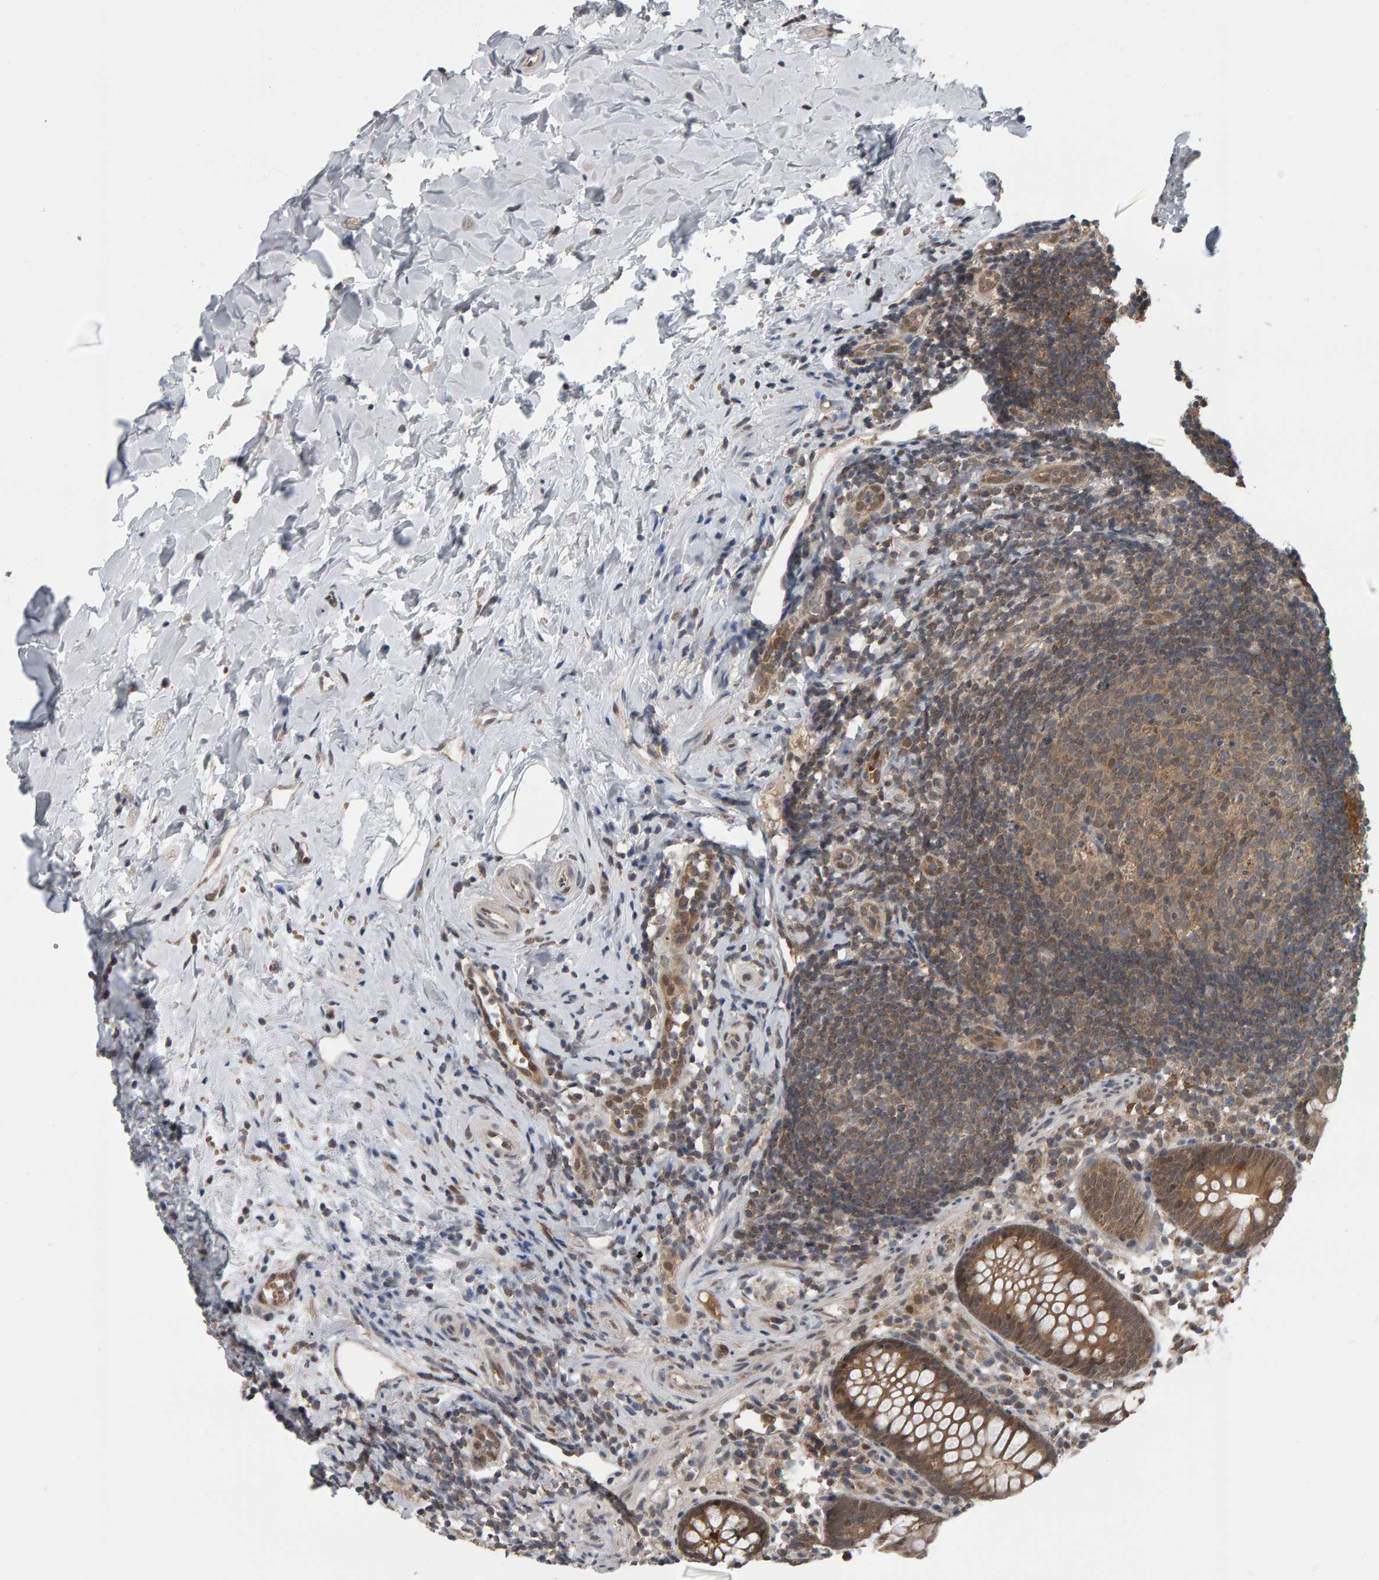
{"staining": {"intensity": "moderate", "quantity": "25%-75%", "location": "cytoplasmic/membranous,nuclear"}, "tissue": "appendix", "cell_type": "Glandular cells", "image_type": "normal", "snomed": [{"axis": "morphology", "description": "Normal tissue, NOS"}, {"axis": "topography", "description": "Appendix"}], "caption": "This is an image of IHC staining of unremarkable appendix, which shows moderate positivity in the cytoplasmic/membranous,nuclear of glandular cells.", "gene": "COASY", "patient": {"sex": "female", "age": 20}}